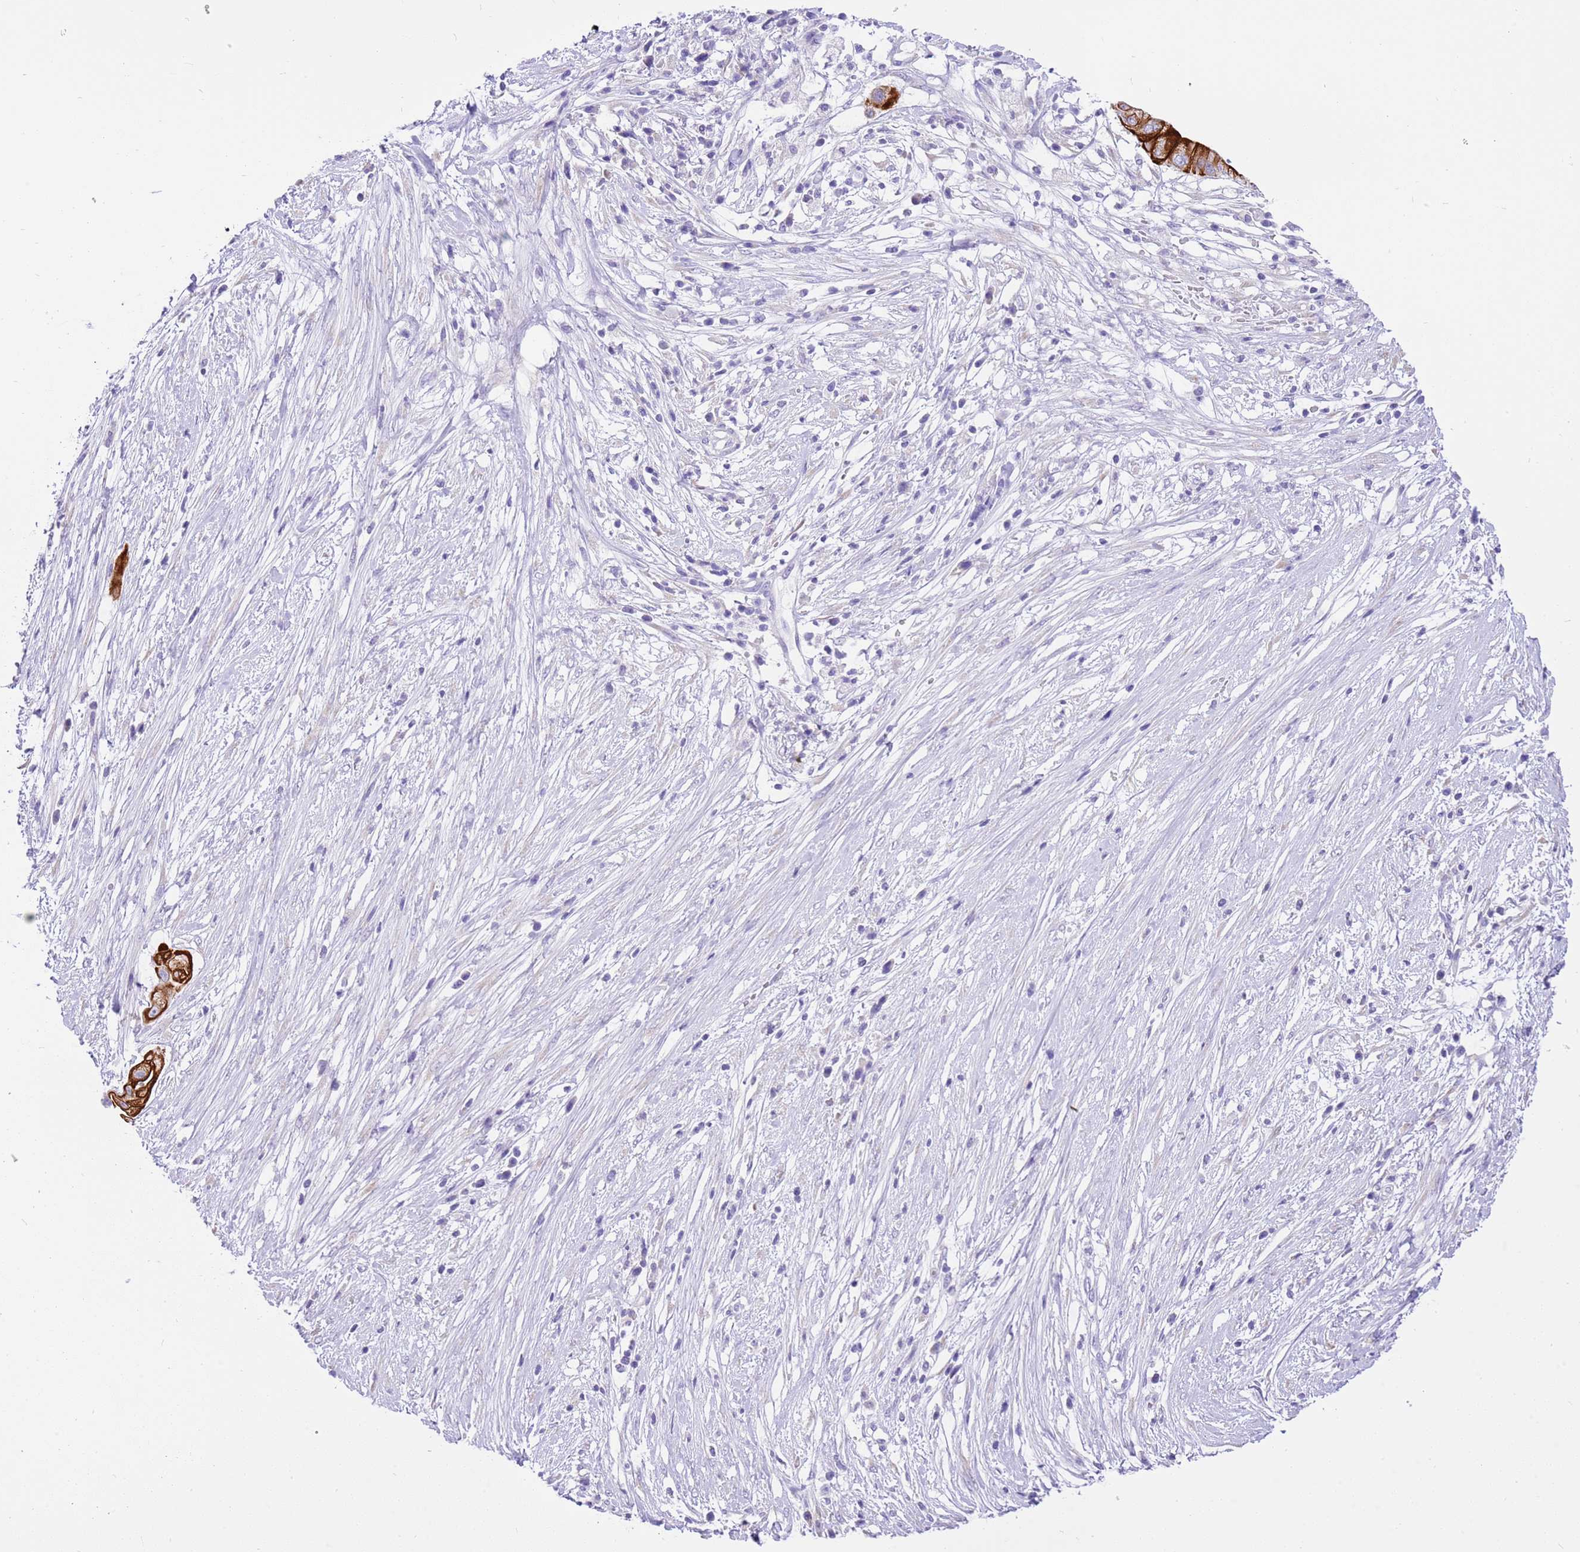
{"staining": {"intensity": "strong", "quantity": ">75%", "location": "cytoplasmic/membranous"}, "tissue": "pancreatic cancer", "cell_type": "Tumor cells", "image_type": "cancer", "snomed": [{"axis": "morphology", "description": "Adenocarcinoma, NOS"}, {"axis": "topography", "description": "Pancreas"}], "caption": "A histopathology image of pancreatic cancer (adenocarcinoma) stained for a protein demonstrates strong cytoplasmic/membranous brown staining in tumor cells.", "gene": "R3HDM4", "patient": {"sex": "male", "age": 68}}